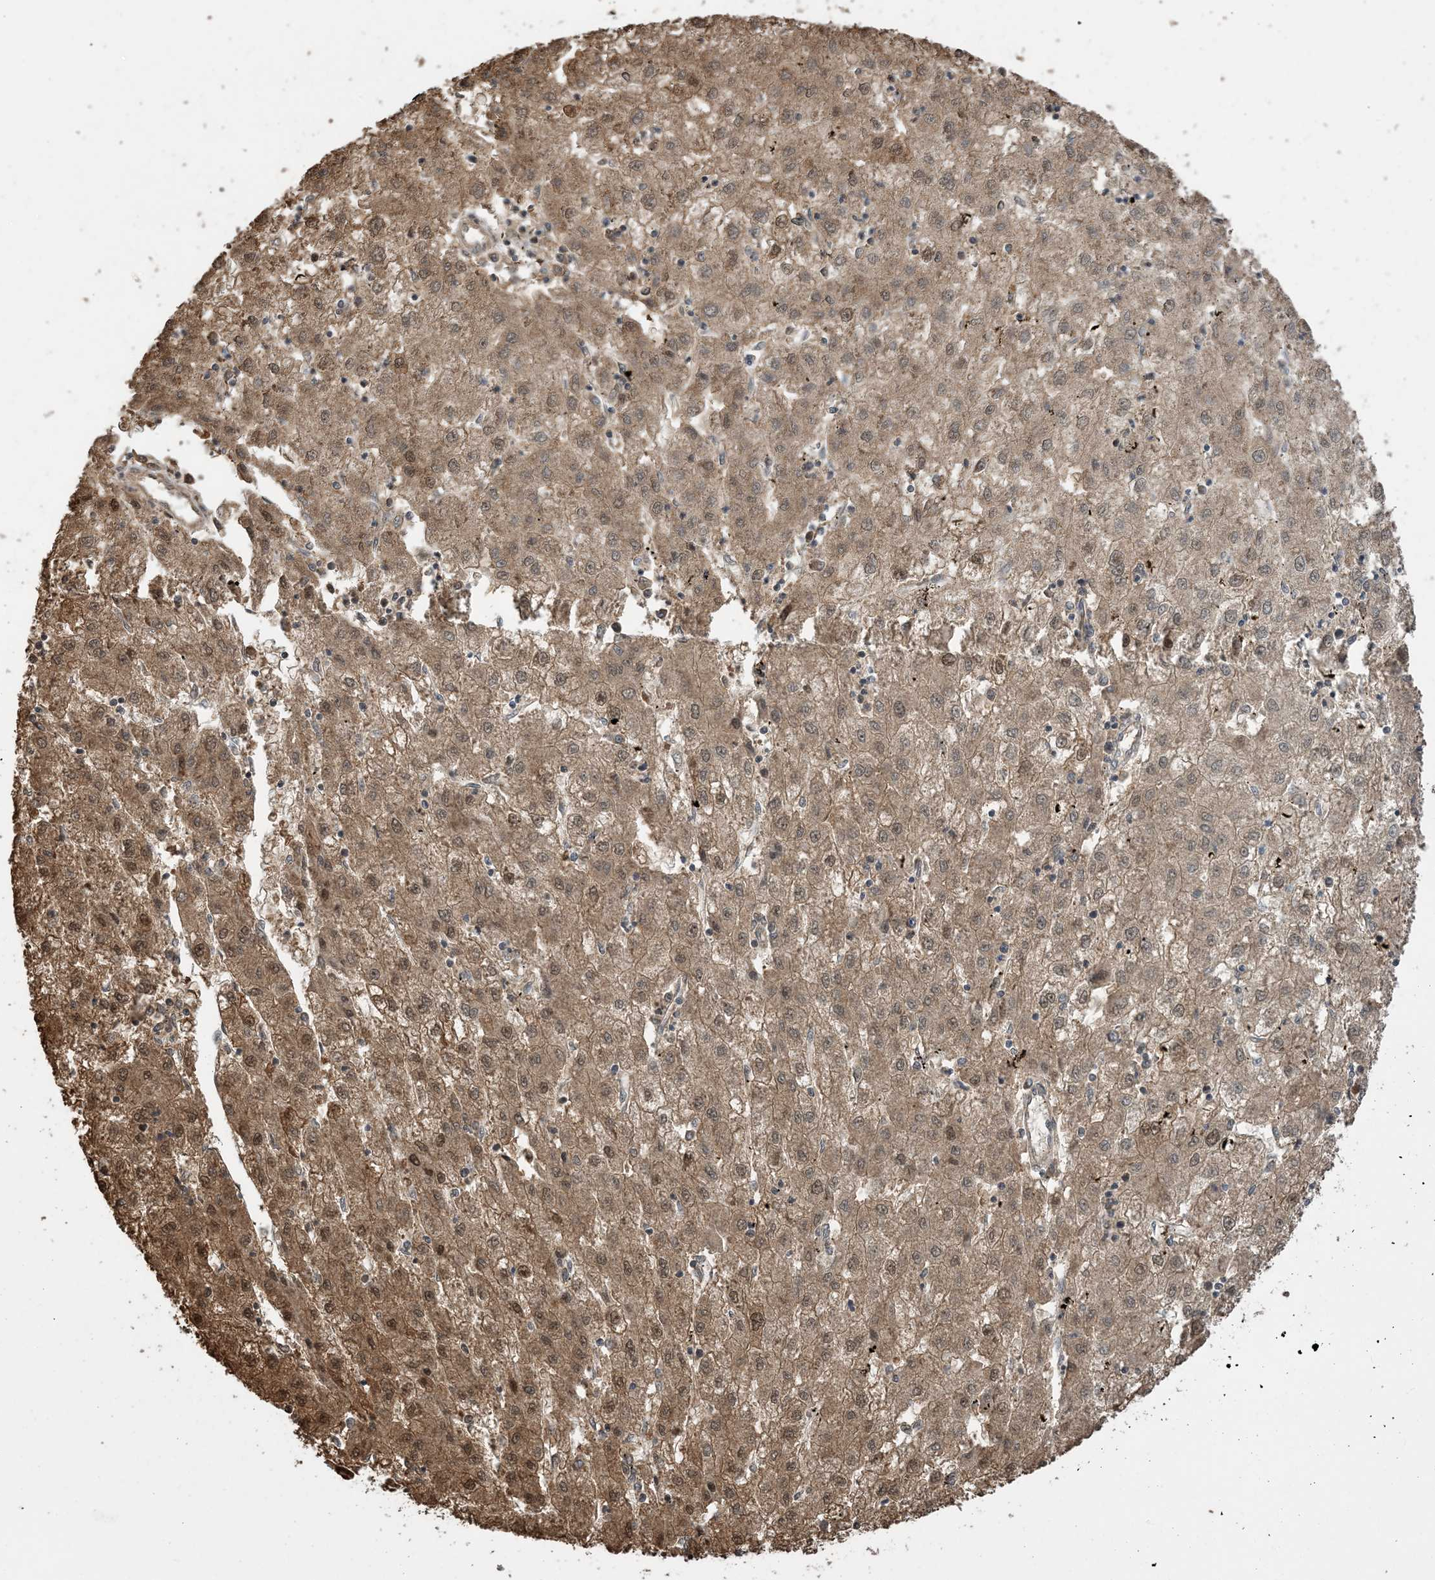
{"staining": {"intensity": "moderate", "quantity": ">75%", "location": "cytoplasmic/membranous,nuclear"}, "tissue": "liver cancer", "cell_type": "Tumor cells", "image_type": "cancer", "snomed": [{"axis": "morphology", "description": "Carcinoma, Hepatocellular, NOS"}, {"axis": "topography", "description": "Liver"}], "caption": "A brown stain highlights moderate cytoplasmic/membranous and nuclear positivity of a protein in liver cancer (hepatocellular carcinoma) tumor cells.", "gene": "HSPA1A", "patient": {"sex": "male", "age": 72}}